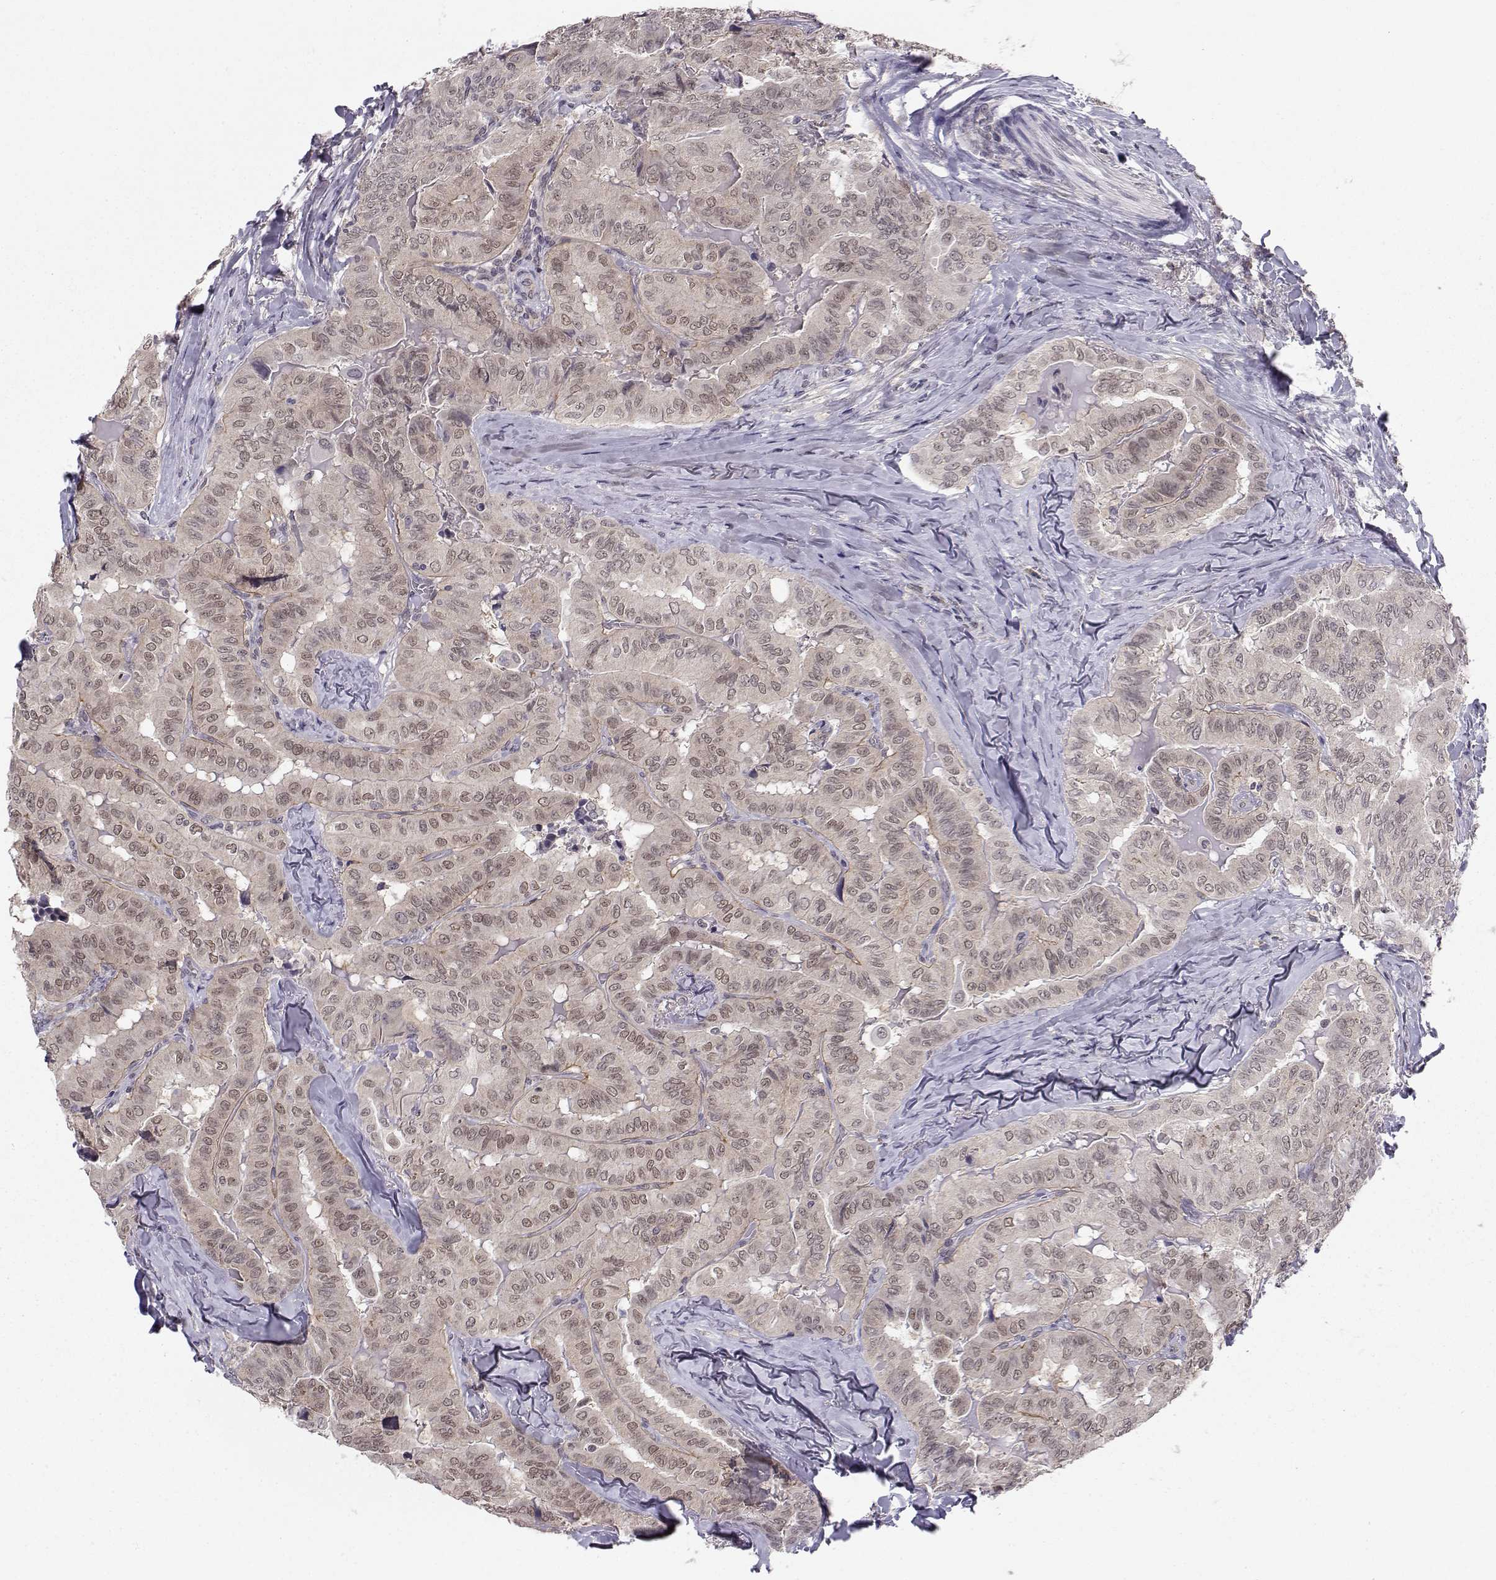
{"staining": {"intensity": "weak", "quantity": "25%-75%", "location": "cytoplasmic/membranous,nuclear"}, "tissue": "thyroid cancer", "cell_type": "Tumor cells", "image_type": "cancer", "snomed": [{"axis": "morphology", "description": "Papillary adenocarcinoma, NOS"}, {"axis": "topography", "description": "Thyroid gland"}], "caption": "A brown stain shows weak cytoplasmic/membranous and nuclear expression of a protein in human thyroid cancer tumor cells.", "gene": "KIF13B", "patient": {"sex": "female", "age": 68}}